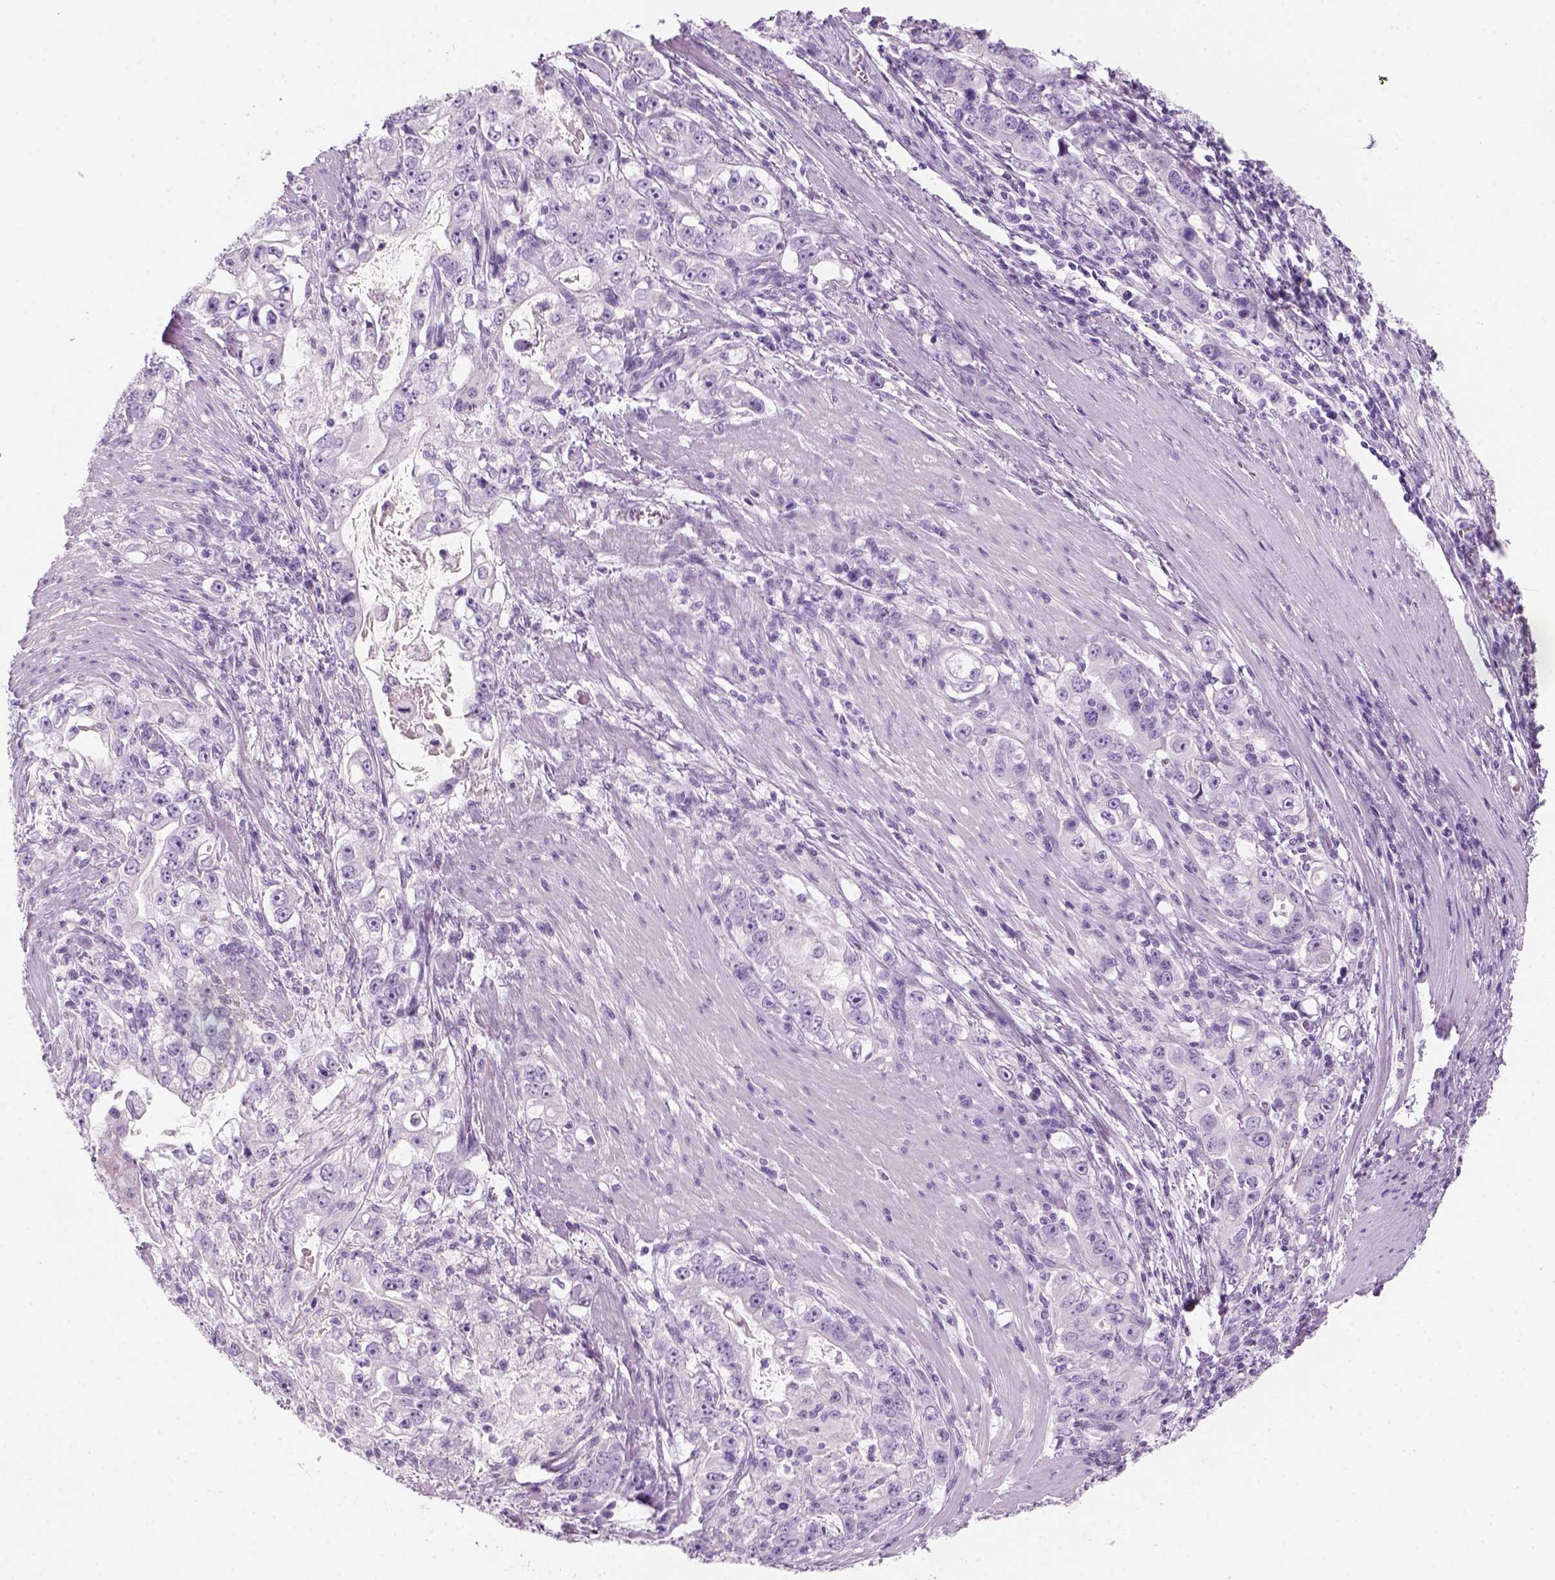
{"staining": {"intensity": "negative", "quantity": "none", "location": "none"}, "tissue": "stomach cancer", "cell_type": "Tumor cells", "image_type": "cancer", "snomed": [{"axis": "morphology", "description": "Adenocarcinoma, NOS"}, {"axis": "topography", "description": "Stomach, lower"}], "caption": "Immunohistochemistry (IHC) image of human stomach cancer (adenocarcinoma) stained for a protein (brown), which demonstrates no positivity in tumor cells.", "gene": "KRTAP11-1", "patient": {"sex": "female", "age": 72}}